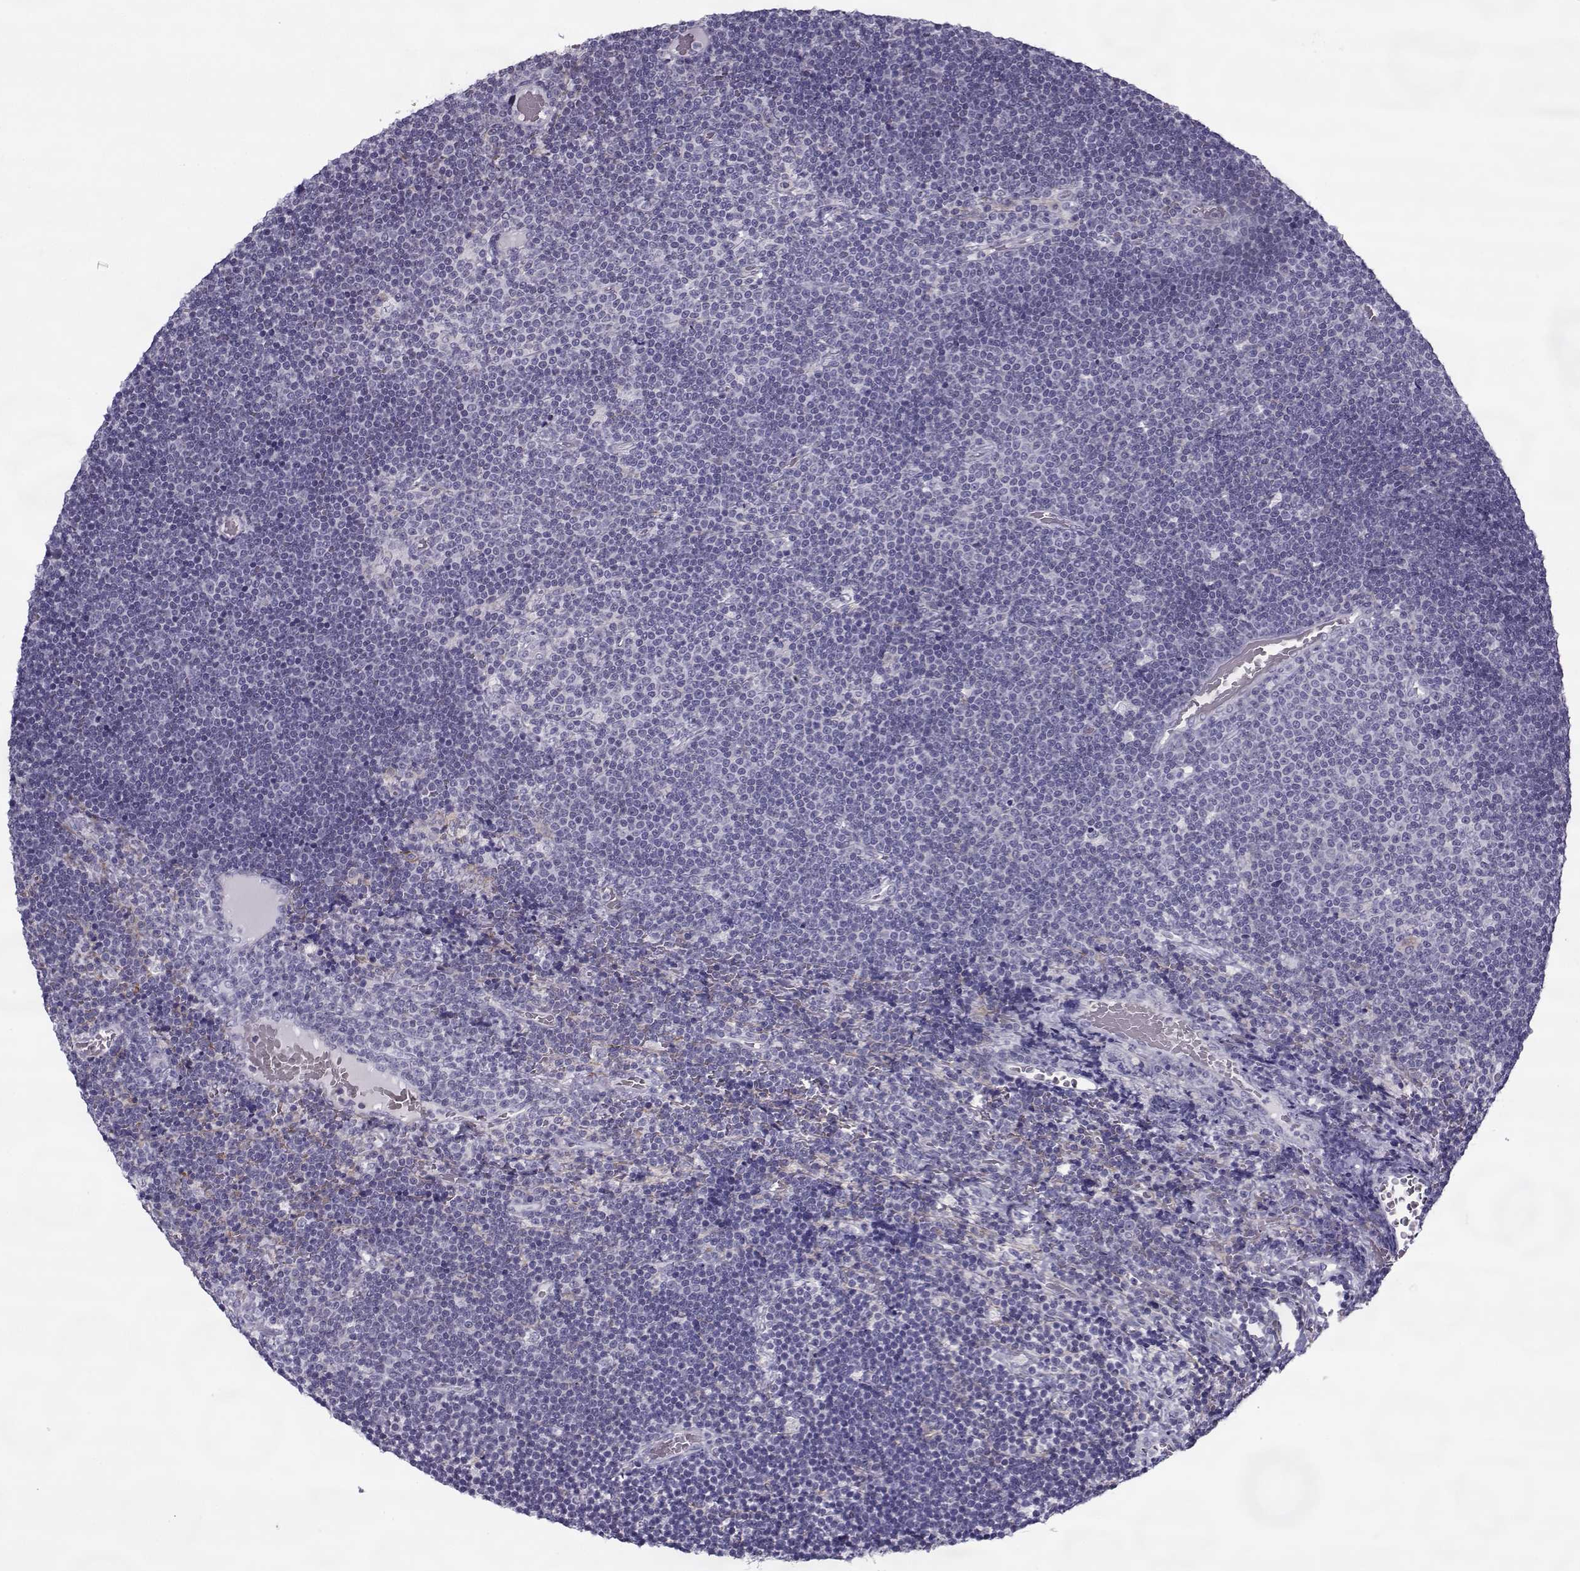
{"staining": {"intensity": "negative", "quantity": "none", "location": "none"}, "tissue": "lymphoma", "cell_type": "Tumor cells", "image_type": "cancer", "snomed": [{"axis": "morphology", "description": "Malignant lymphoma, non-Hodgkin's type, Low grade"}, {"axis": "topography", "description": "Brain"}], "caption": "Malignant lymphoma, non-Hodgkin's type (low-grade) stained for a protein using IHC reveals no positivity tumor cells.", "gene": "PP2D1", "patient": {"sex": "female", "age": 66}}